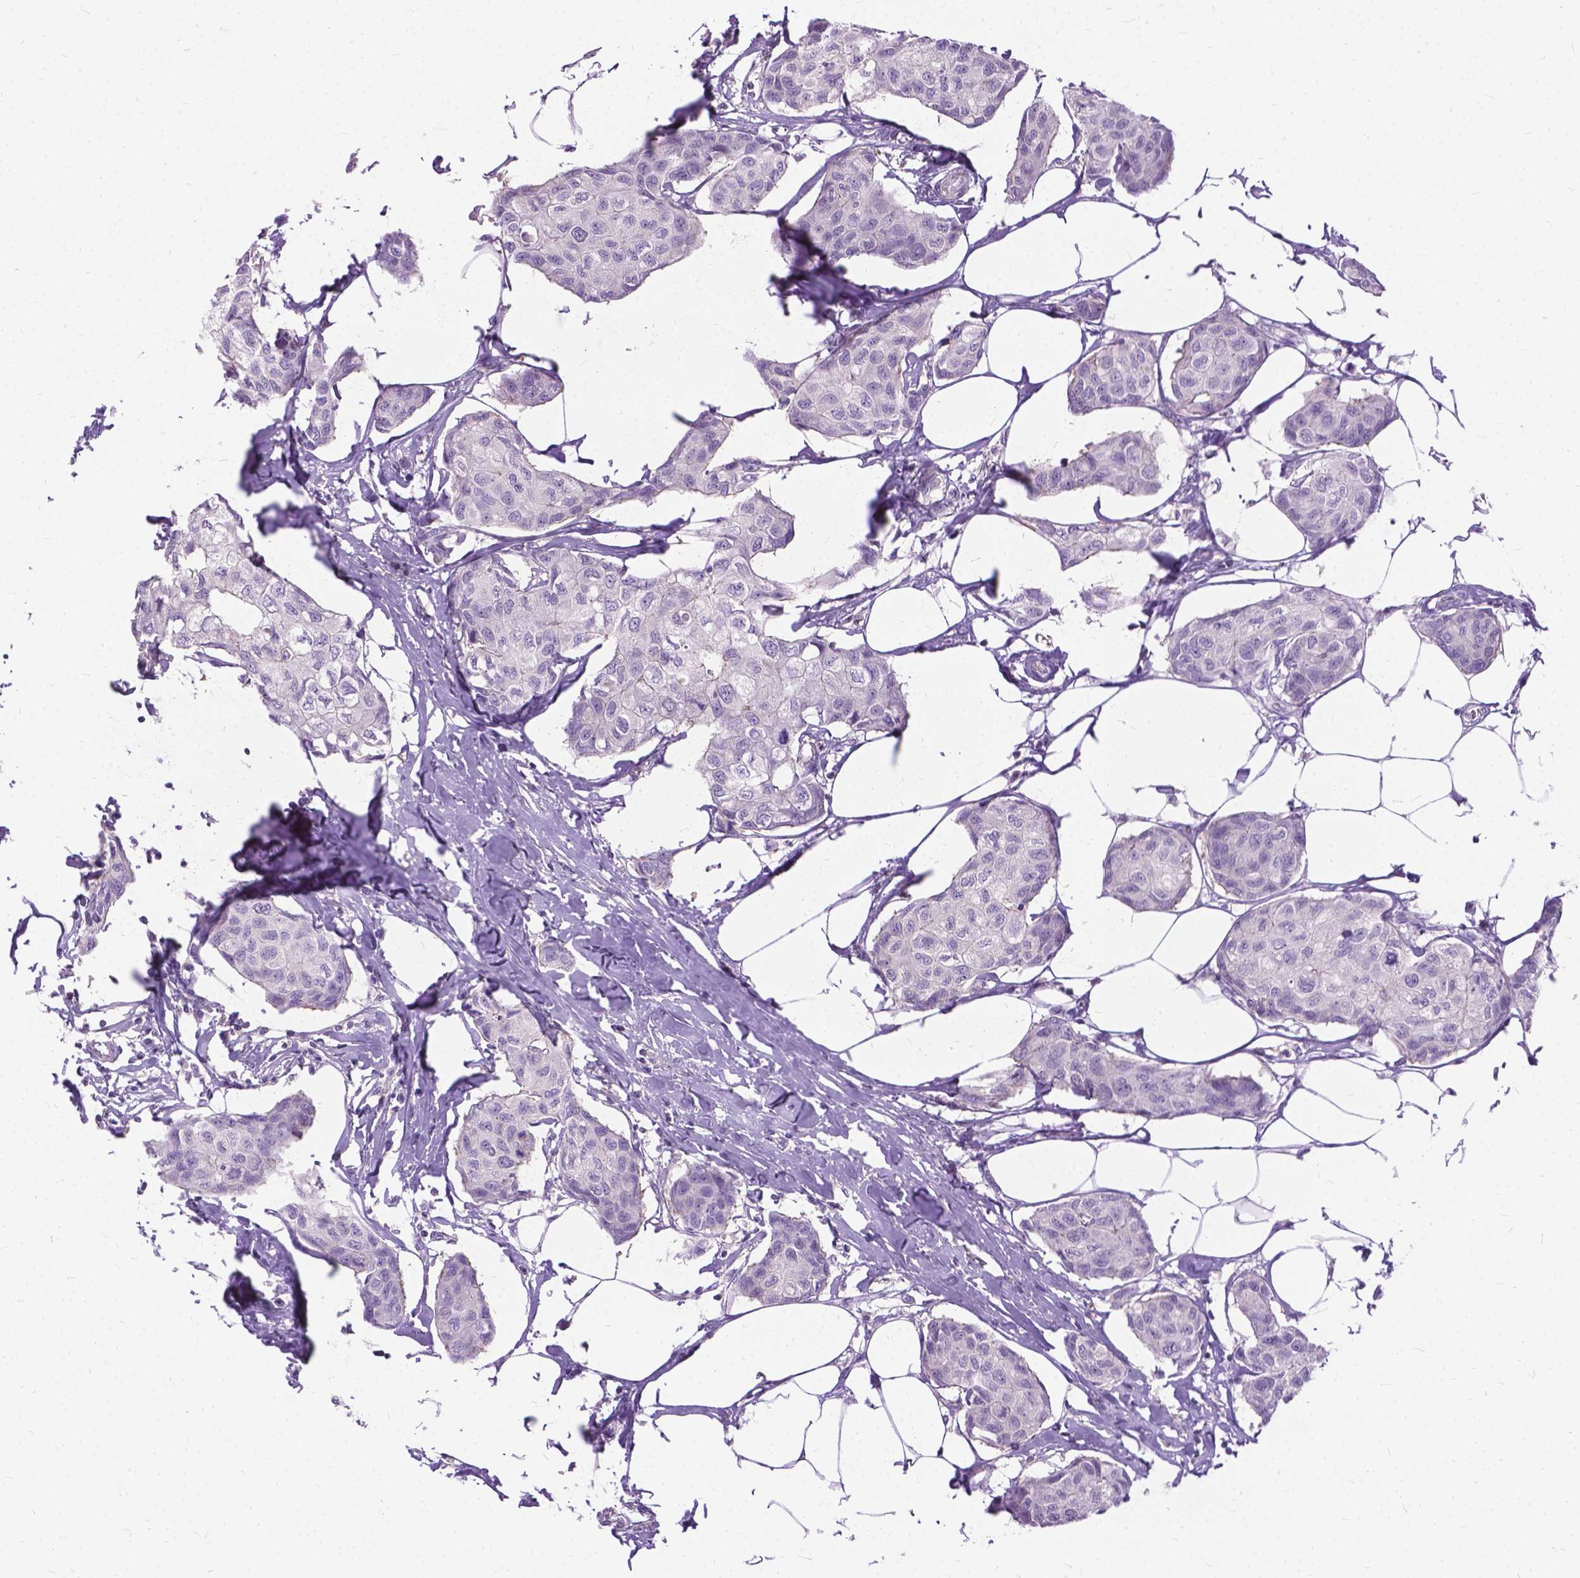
{"staining": {"intensity": "negative", "quantity": "none", "location": "none"}, "tissue": "breast cancer", "cell_type": "Tumor cells", "image_type": "cancer", "snomed": [{"axis": "morphology", "description": "Duct carcinoma"}, {"axis": "topography", "description": "Breast"}], "caption": "Immunohistochemistry (IHC) image of neoplastic tissue: human breast cancer (infiltrating ductal carcinoma) stained with DAB displays no significant protein expression in tumor cells. (IHC, brightfield microscopy, high magnification).", "gene": "JAK3", "patient": {"sex": "female", "age": 80}}